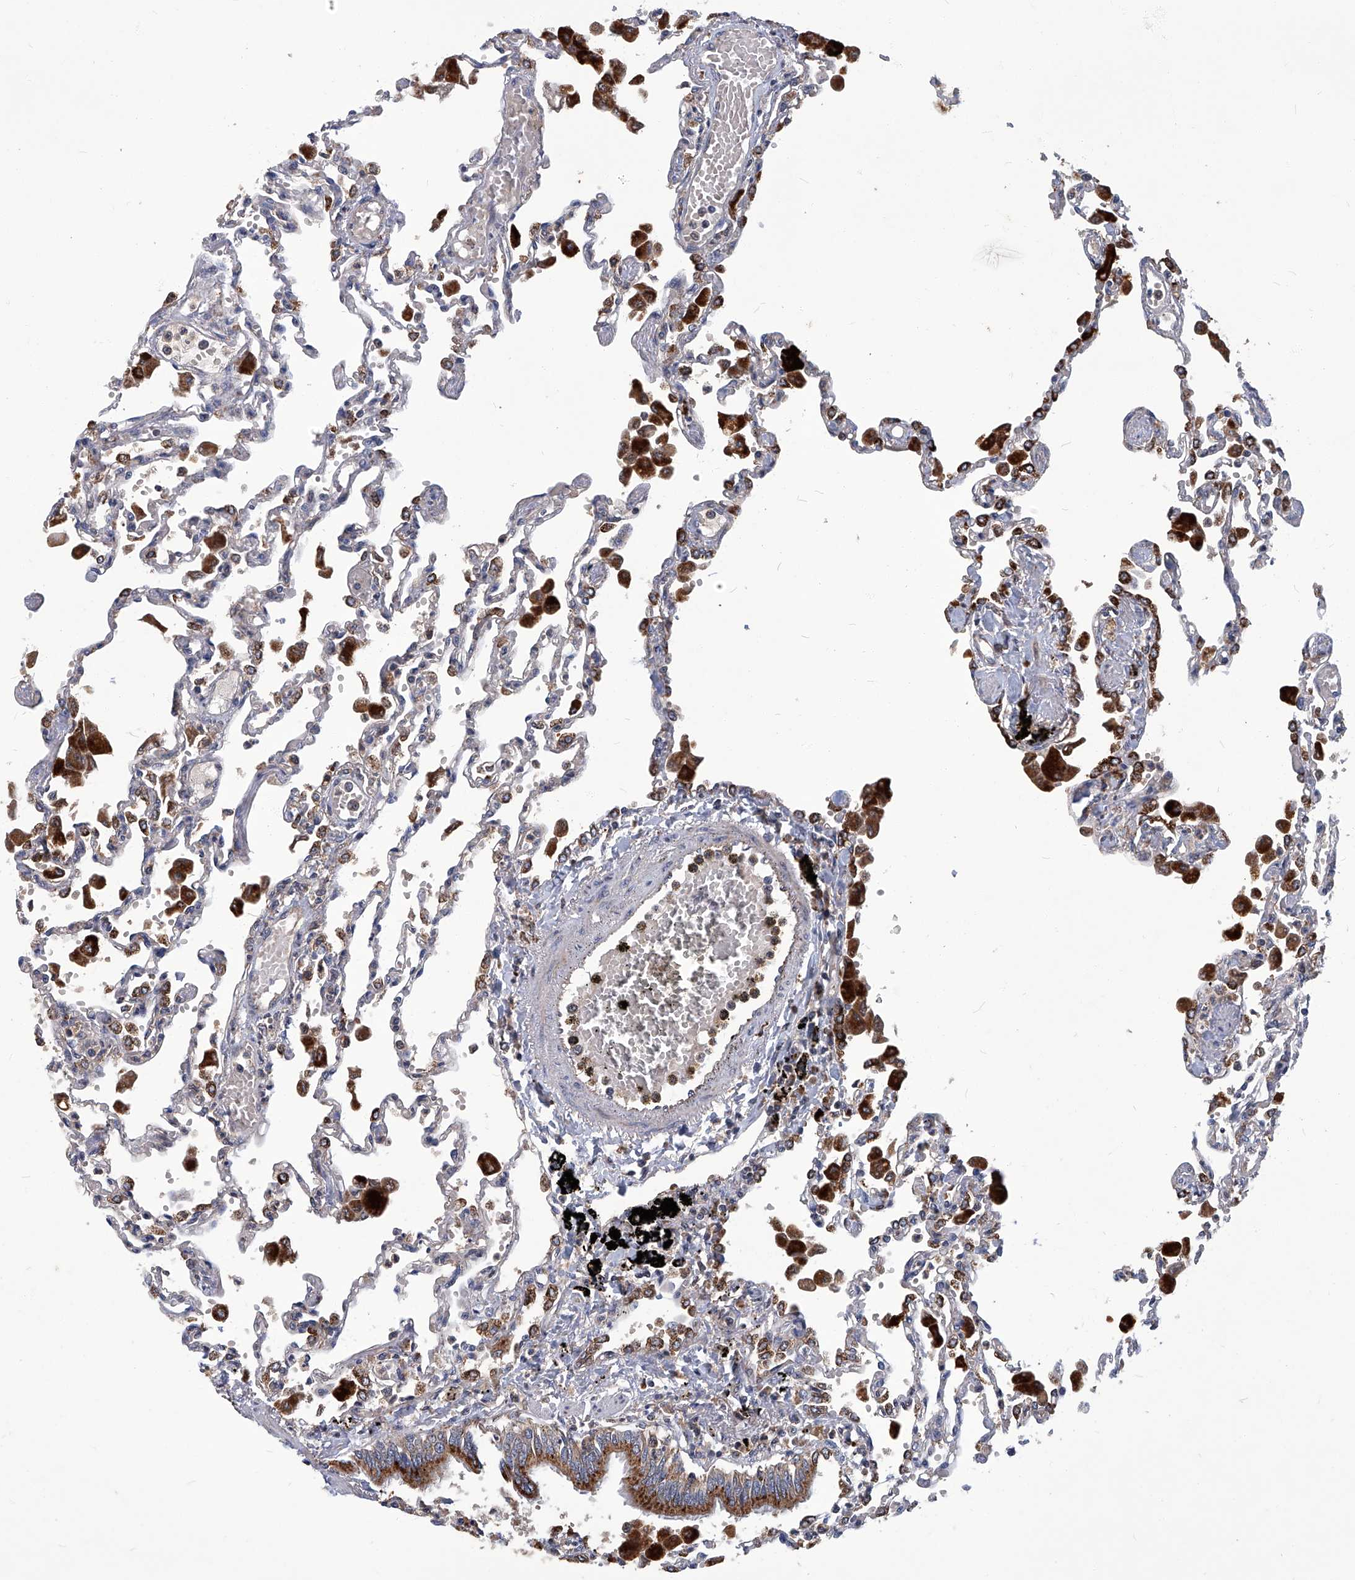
{"staining": {"intensity": "weak", "quantity": "<25%", "location": "cytoplasmic/membranous"}, "tissue": "lung", "cell_type": "Alveolar cells", "image_type": "normal", "snomed": [{"axis": "morphology", "description": "Normal tissue, NOS"}, {"axis": "topography", "description": "Bronchus"}, {"axis": "topography", "description": "Lung"}], "caption": "The immunohistochemistry (IHC) micrograph has no significant positivity in alveolar cells of lung. (DAB (3,3'-diaminobenzidine) immunohistochemistry, high magnification).", "gene": "TNFRSF13B", "patient": {"sex": "female", "age": 49}}